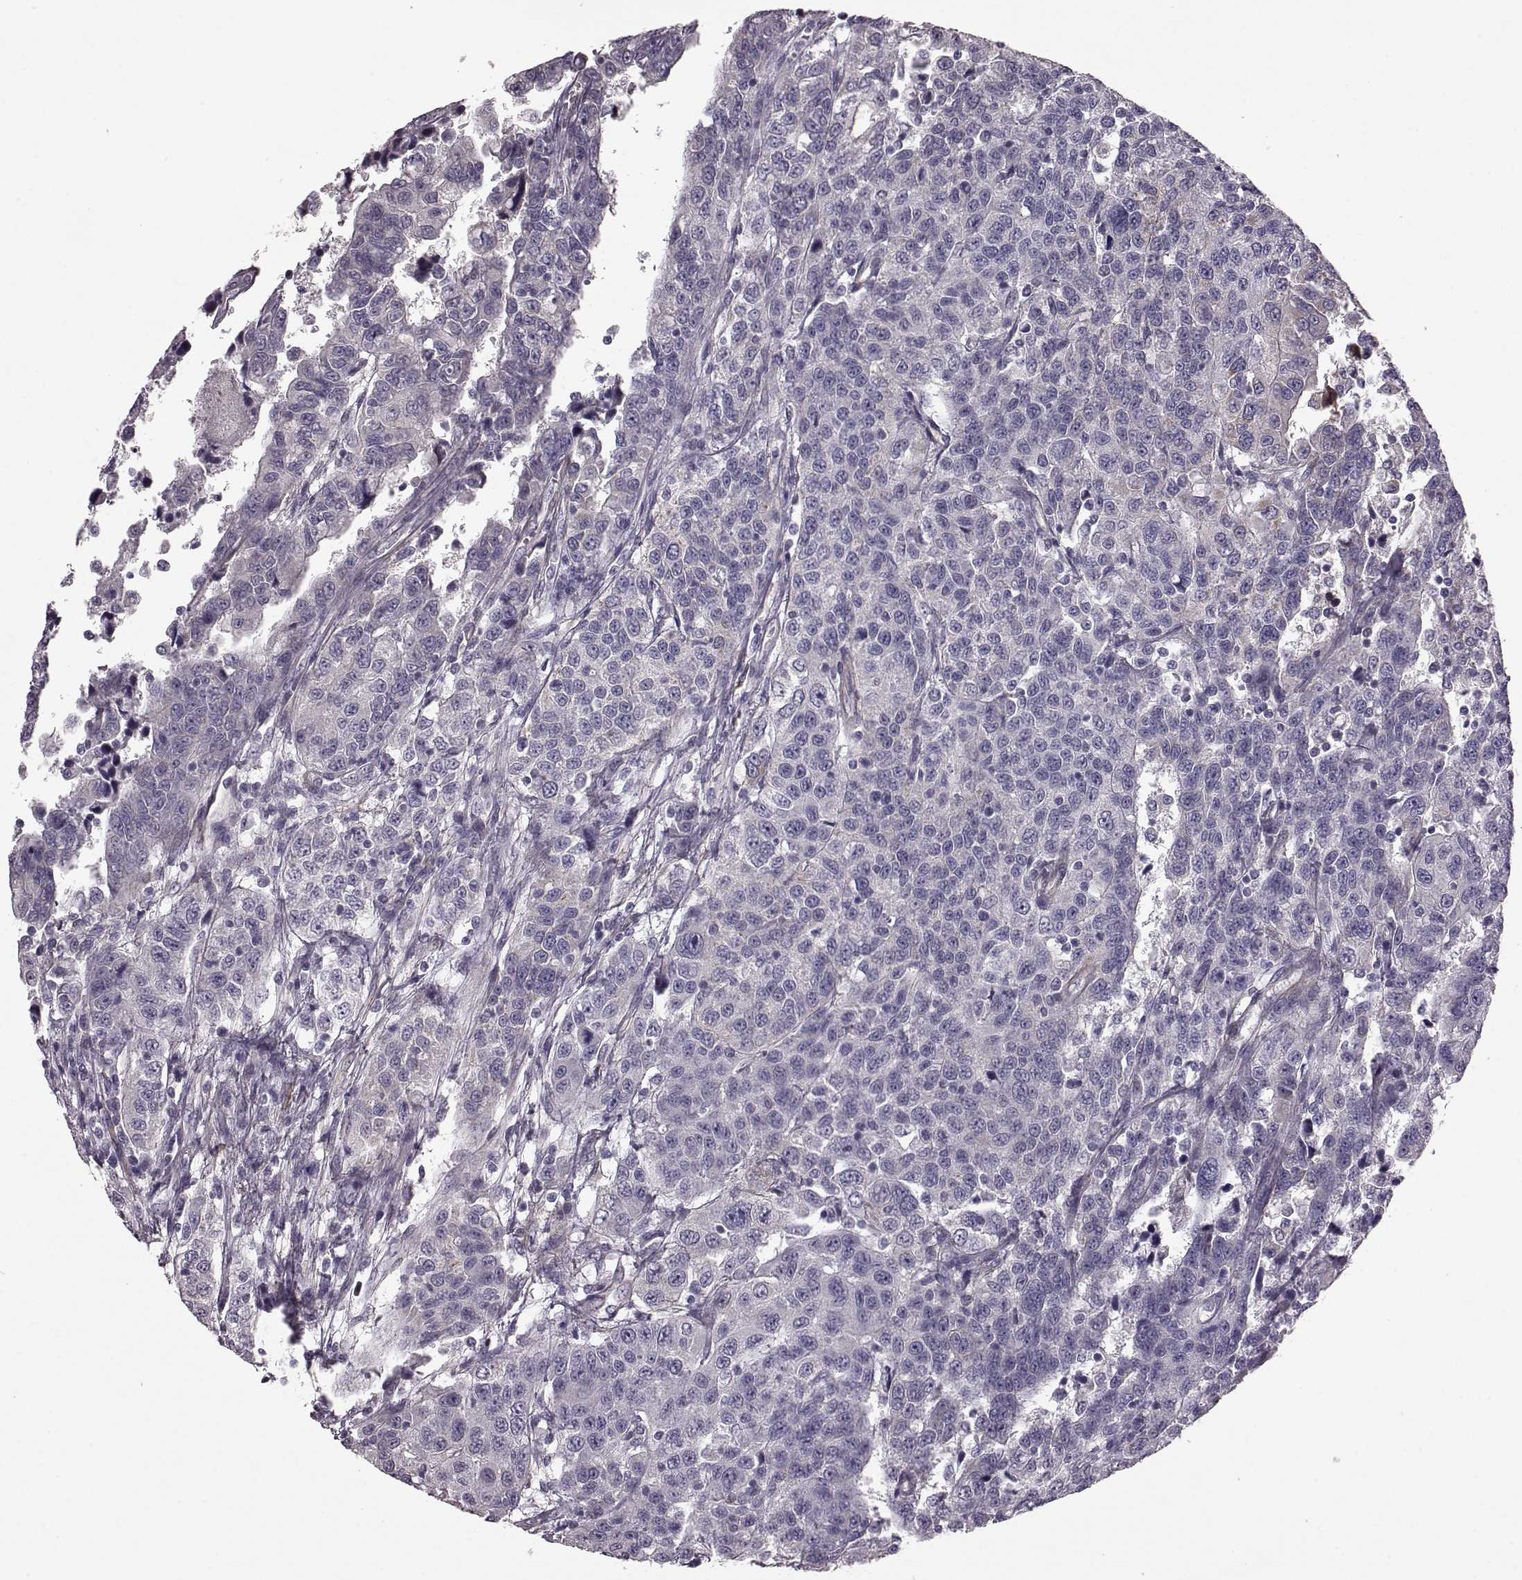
{"staining": {"intensity": "negative", "quantity": "none", "location": "none"}, "tissue": "urothelial cancer", "cell_type": "Tumor cells", "image_type": "cancer", "snomed": [{"axis": "morphology", "description": "Urothelial carcinoma, NOS"}, {"axis": "morphology", "description": "Urothelial carcinoma, High grade"}, {"axis": "topography", "description": "Urinary bladder"}], "caption": "Human urothelial cancer stained for a protein using immunohistochemistry exhibits no staining in tumor cells.", "gene": "GRK1", "patient": {"sex": "female", "age": 73}}